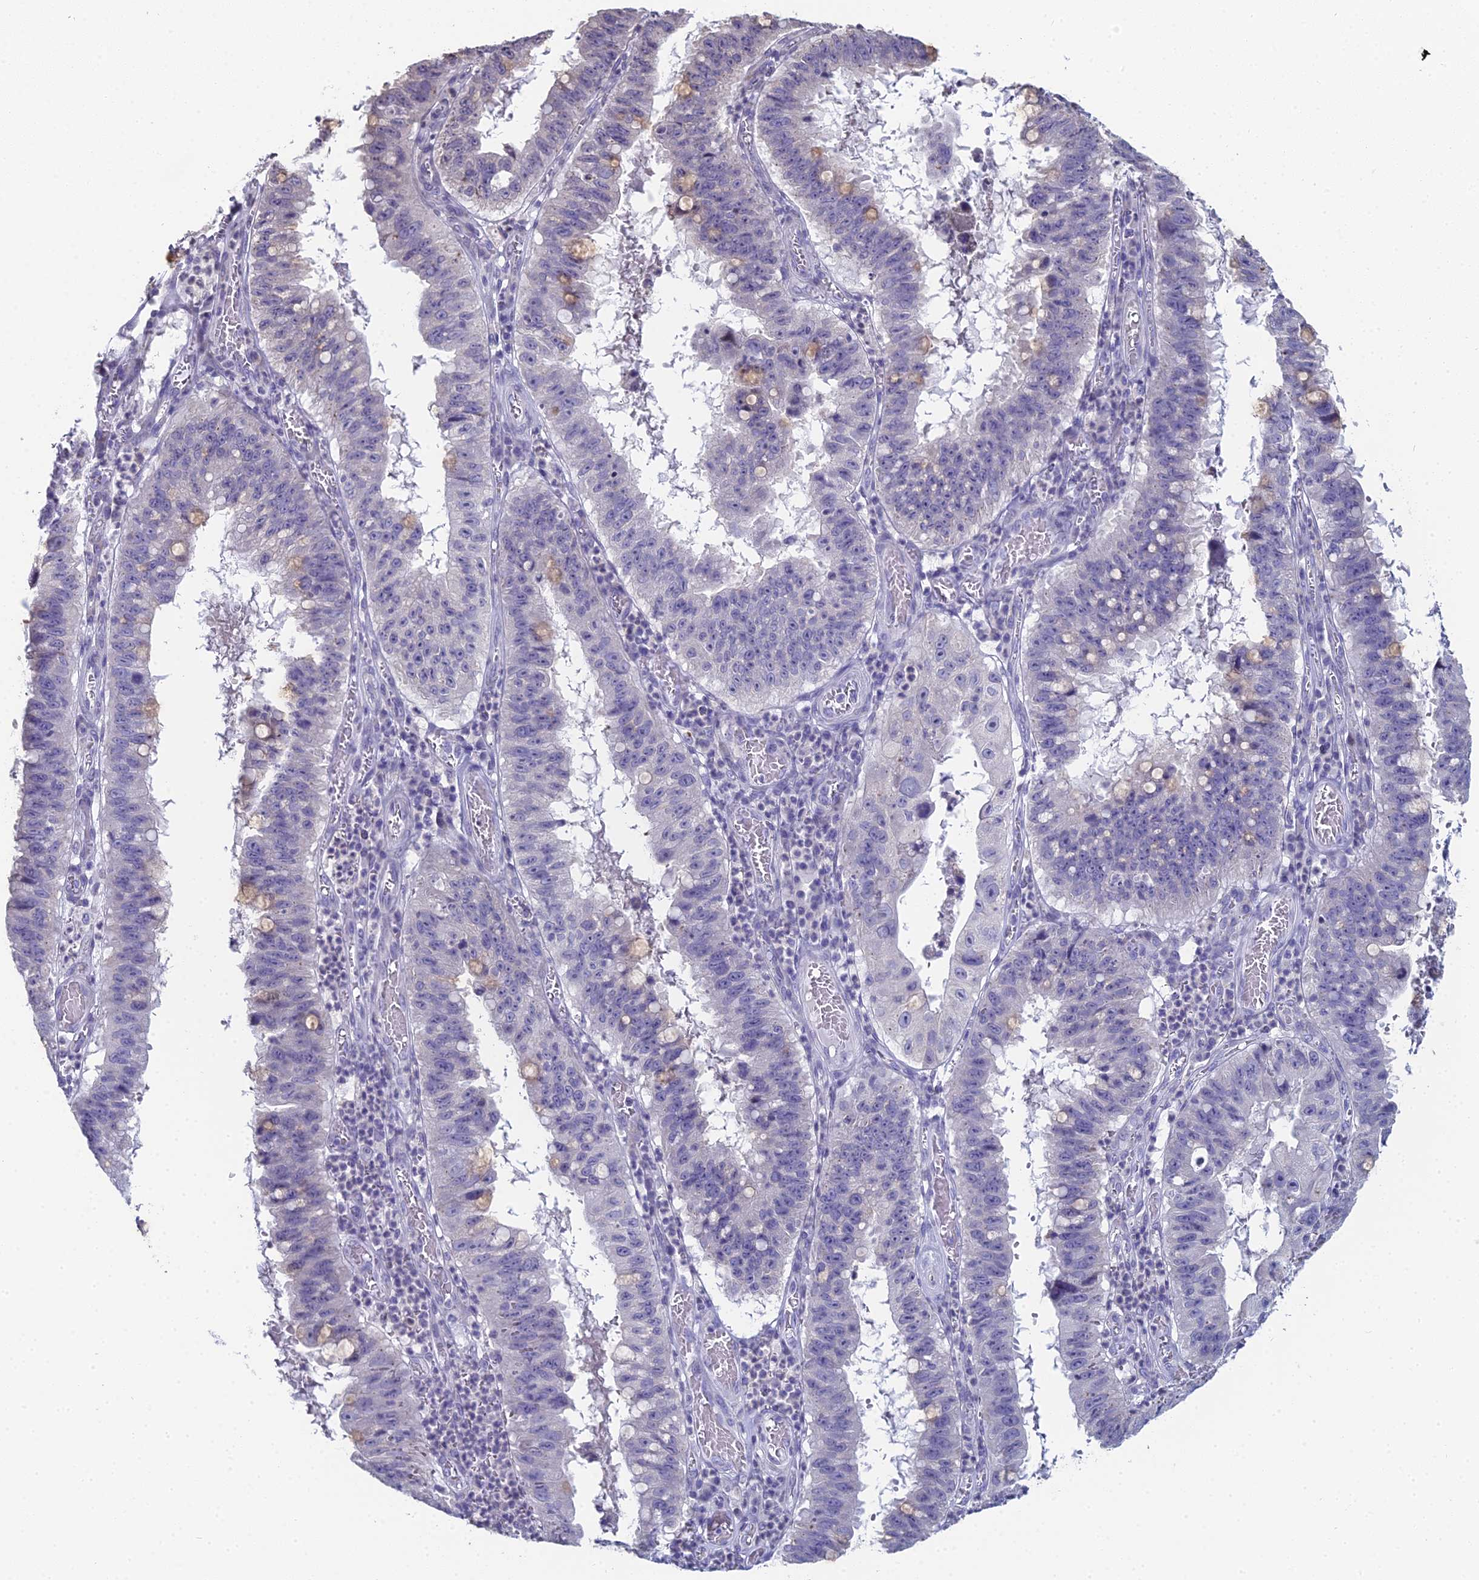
{"staining": {"intensity": "weak", "quantity": "<25%", "location": "cytoplasmic/membranous"}, "tissue": "stomach cancer", "cell_type": "Tumor cells", "image_type": "cancer", "snomed": [{"axis": "morphology", "description": "Adenocarcinoma, NOS"}, {"axis": "topography", "description": "Stomach"}], "caption": "Stomach cancer (adenocarcinoma) was stained to show a protein in brown. There is no significant positivity in tumor cells.", "gene": "PRR22", "patient": {"sex": "male", "age": 59}}